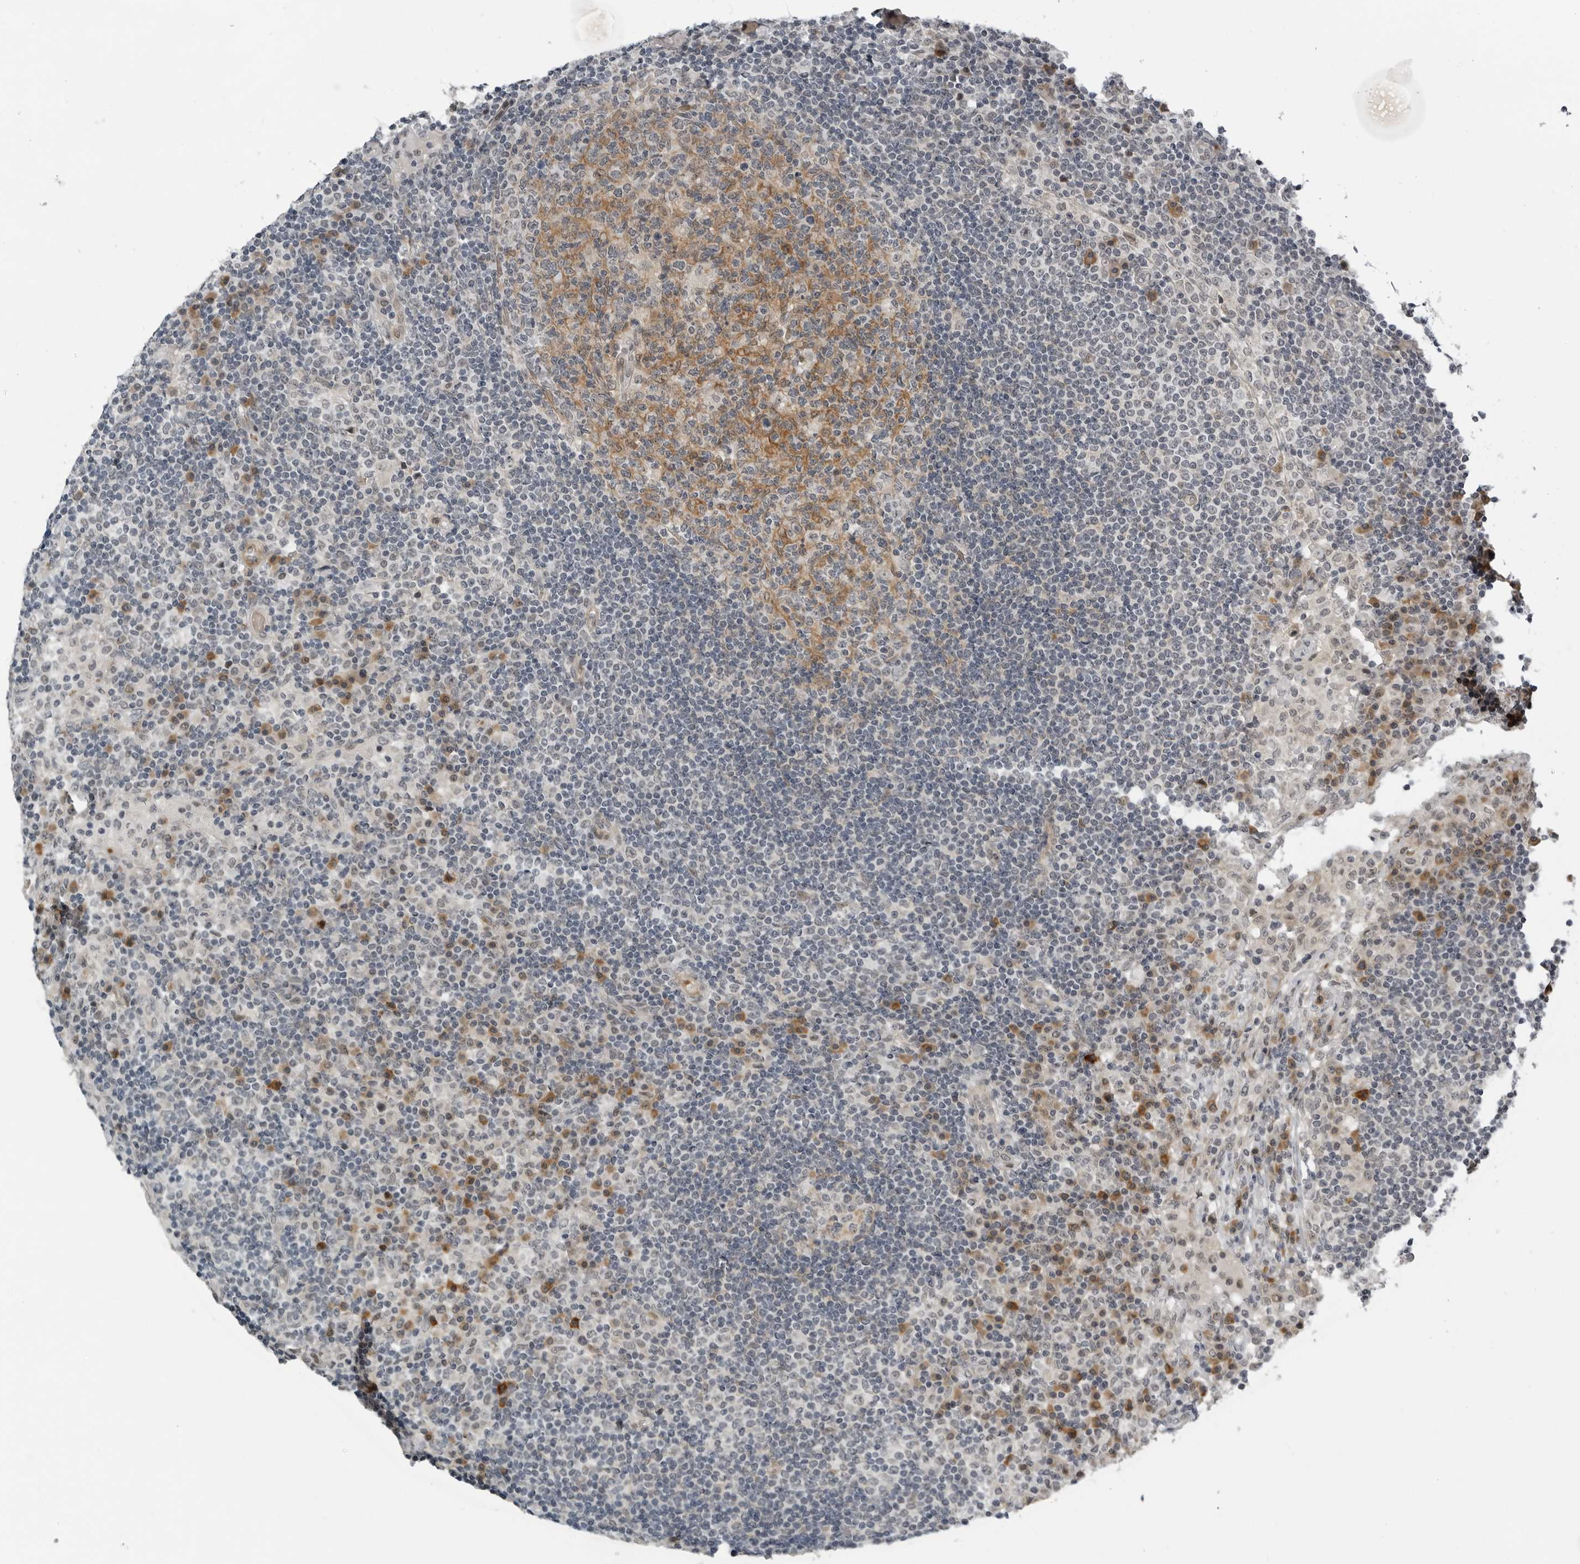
{"staining": {"intensity": "moderate", "quantity": "<25%", "location": "cytoplasmic/membranous"}, "tissue": "lymph node", "cell_type": "Germinal center cells", "image_type": "normal", "snomed": [{"axis": "morphology", "description": "Normal tissue, NOS"}, {"axis": "topography", "description": "Lymph node"}], "caption": "Immunohistochemical staining of normal lymph node exhibits low levels of moderate cytoplasmic/membranous expression in approximately <25% of germinal center cells. (Brightfield microscopy of DAB IHC at high magnification).", "gene": "ALPK2", "patient": {"sex": "female", "age": 53}}